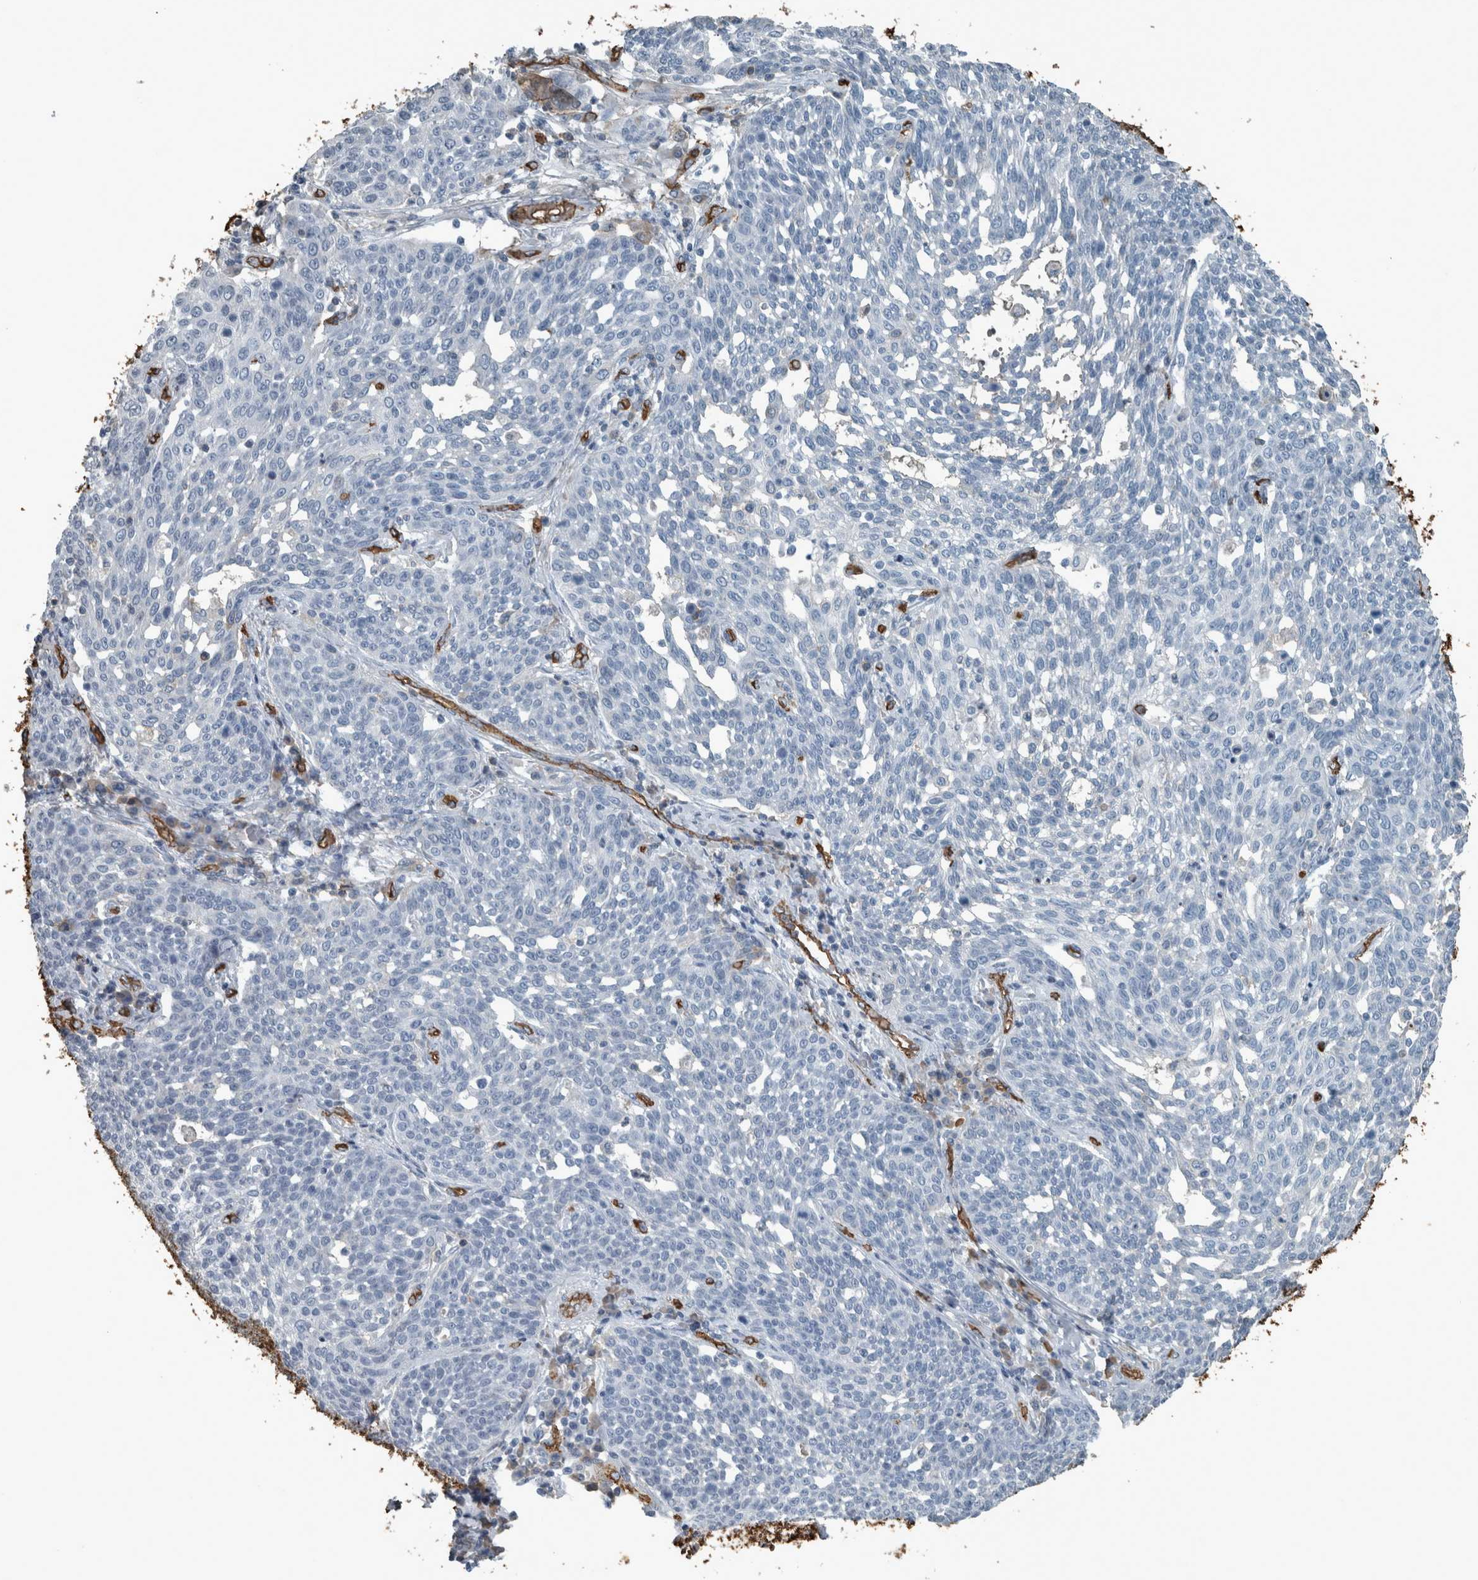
{"staining": {"intensity": "negative", "quantity": "none", "location": "none"}, "tissue": "cervical cancer", "cell_type": "Tumor cells", "image_type": "cancer", "snomed": [{"axis": "morphology", "description": "Squamous cell carcinoma, NOS"}, {"axis": "topography", "description": "Cervix"}], "caption": "This is an immunohistochemistry (IHC) micrograph of human cervical cancer (squamous cell carcinoma). There is no positivity in tumor cells.", "gene": "LBP", "patient": {"sex": "female", "age": 34}}